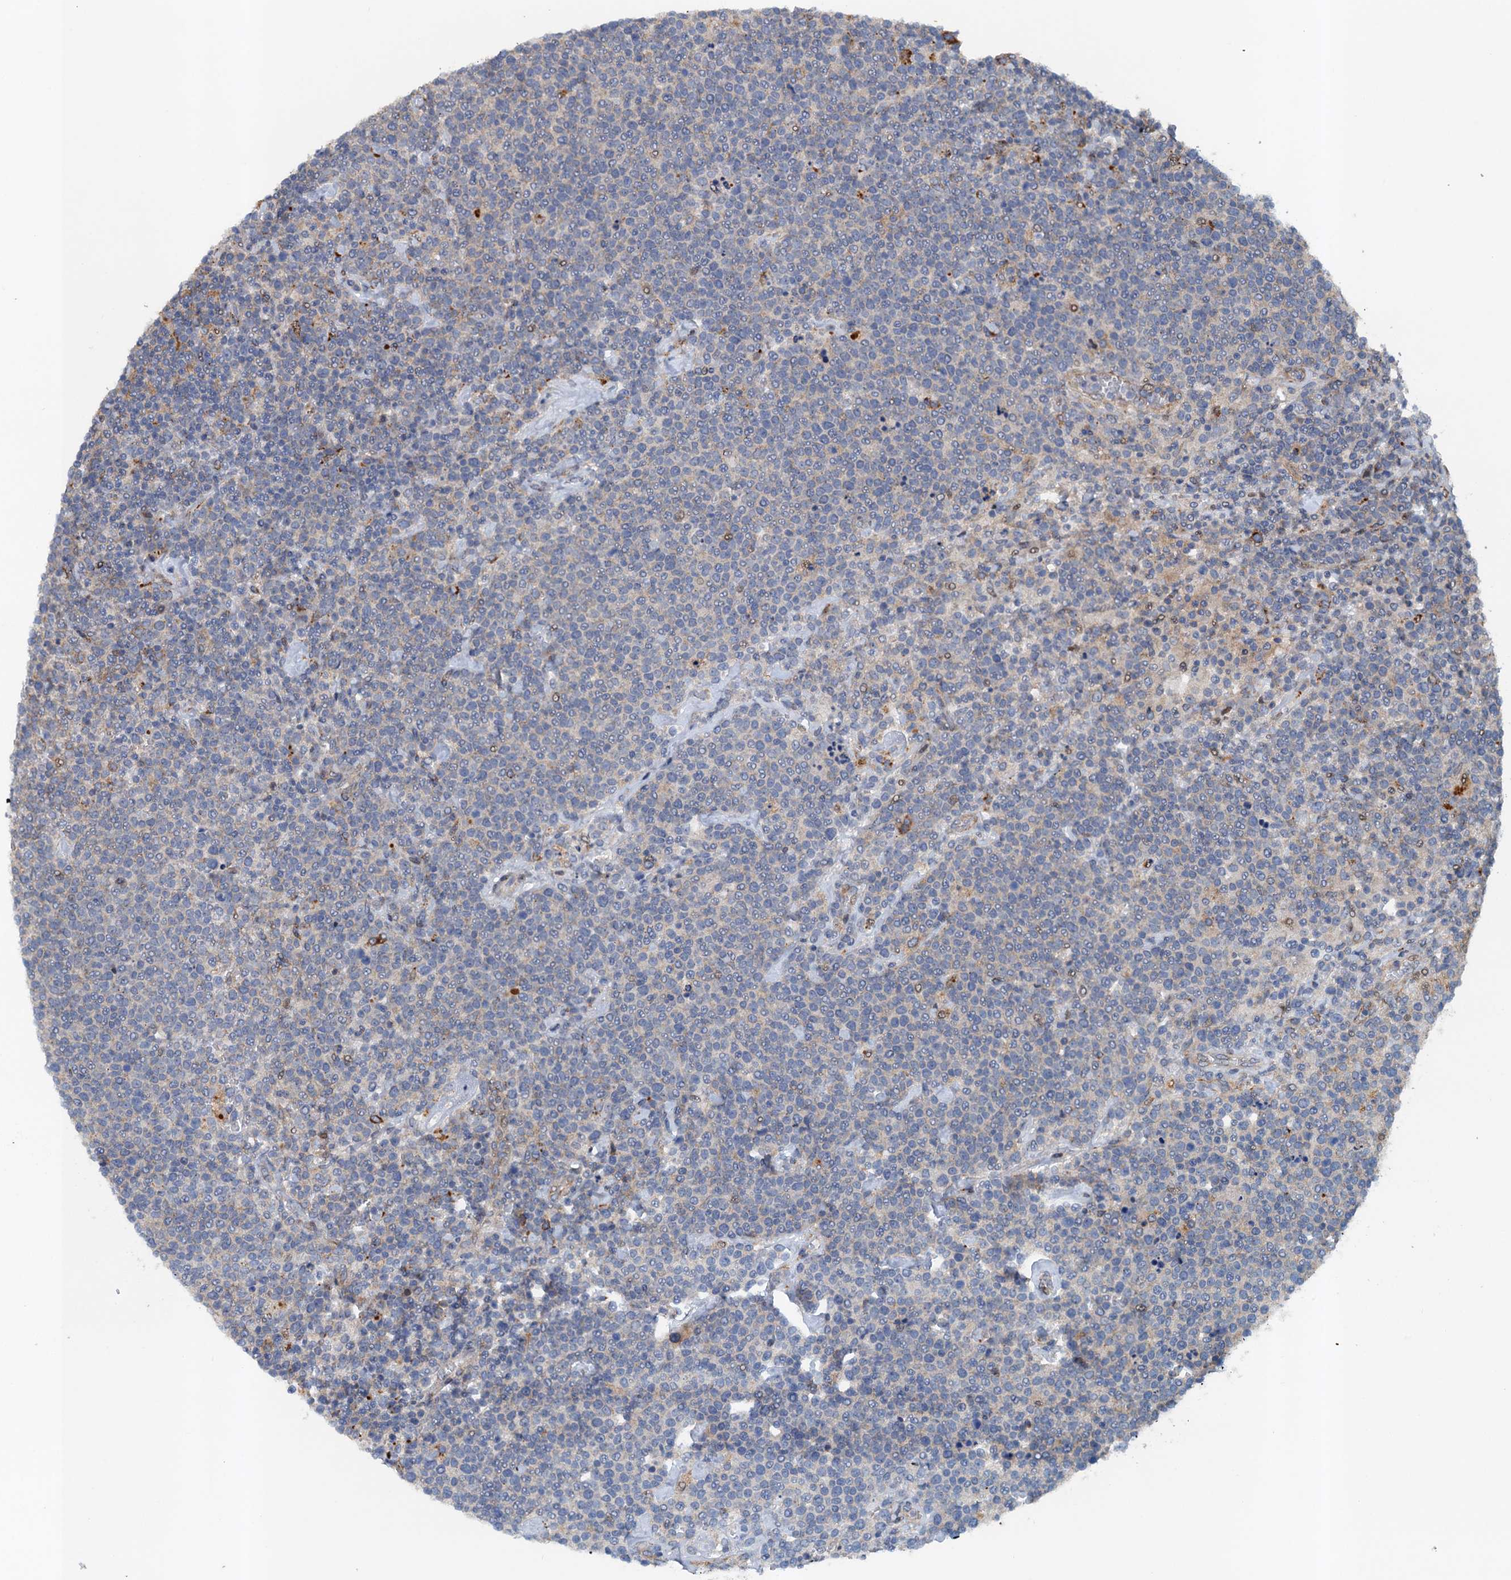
{"staining": {"intensity": "negative", "quantity": "none", "location": "none"}, "tissue": "lymphoma", "cell_type": "Tumor cells", "image_type": "cancer", "snomed": [{"axis": "morphology", "description": "Malignant lymphoma, non-Hodgkin's type, High grade"}, {"axis": "topography", "description": "Lymph node"}], "caption": "High power microscopy photomicrograph of an IHC image of lymphoma, revealing no significant positivity in tumor cells.", "gene": "NBEA", "patient": {"sex": "male", "age": 61}}